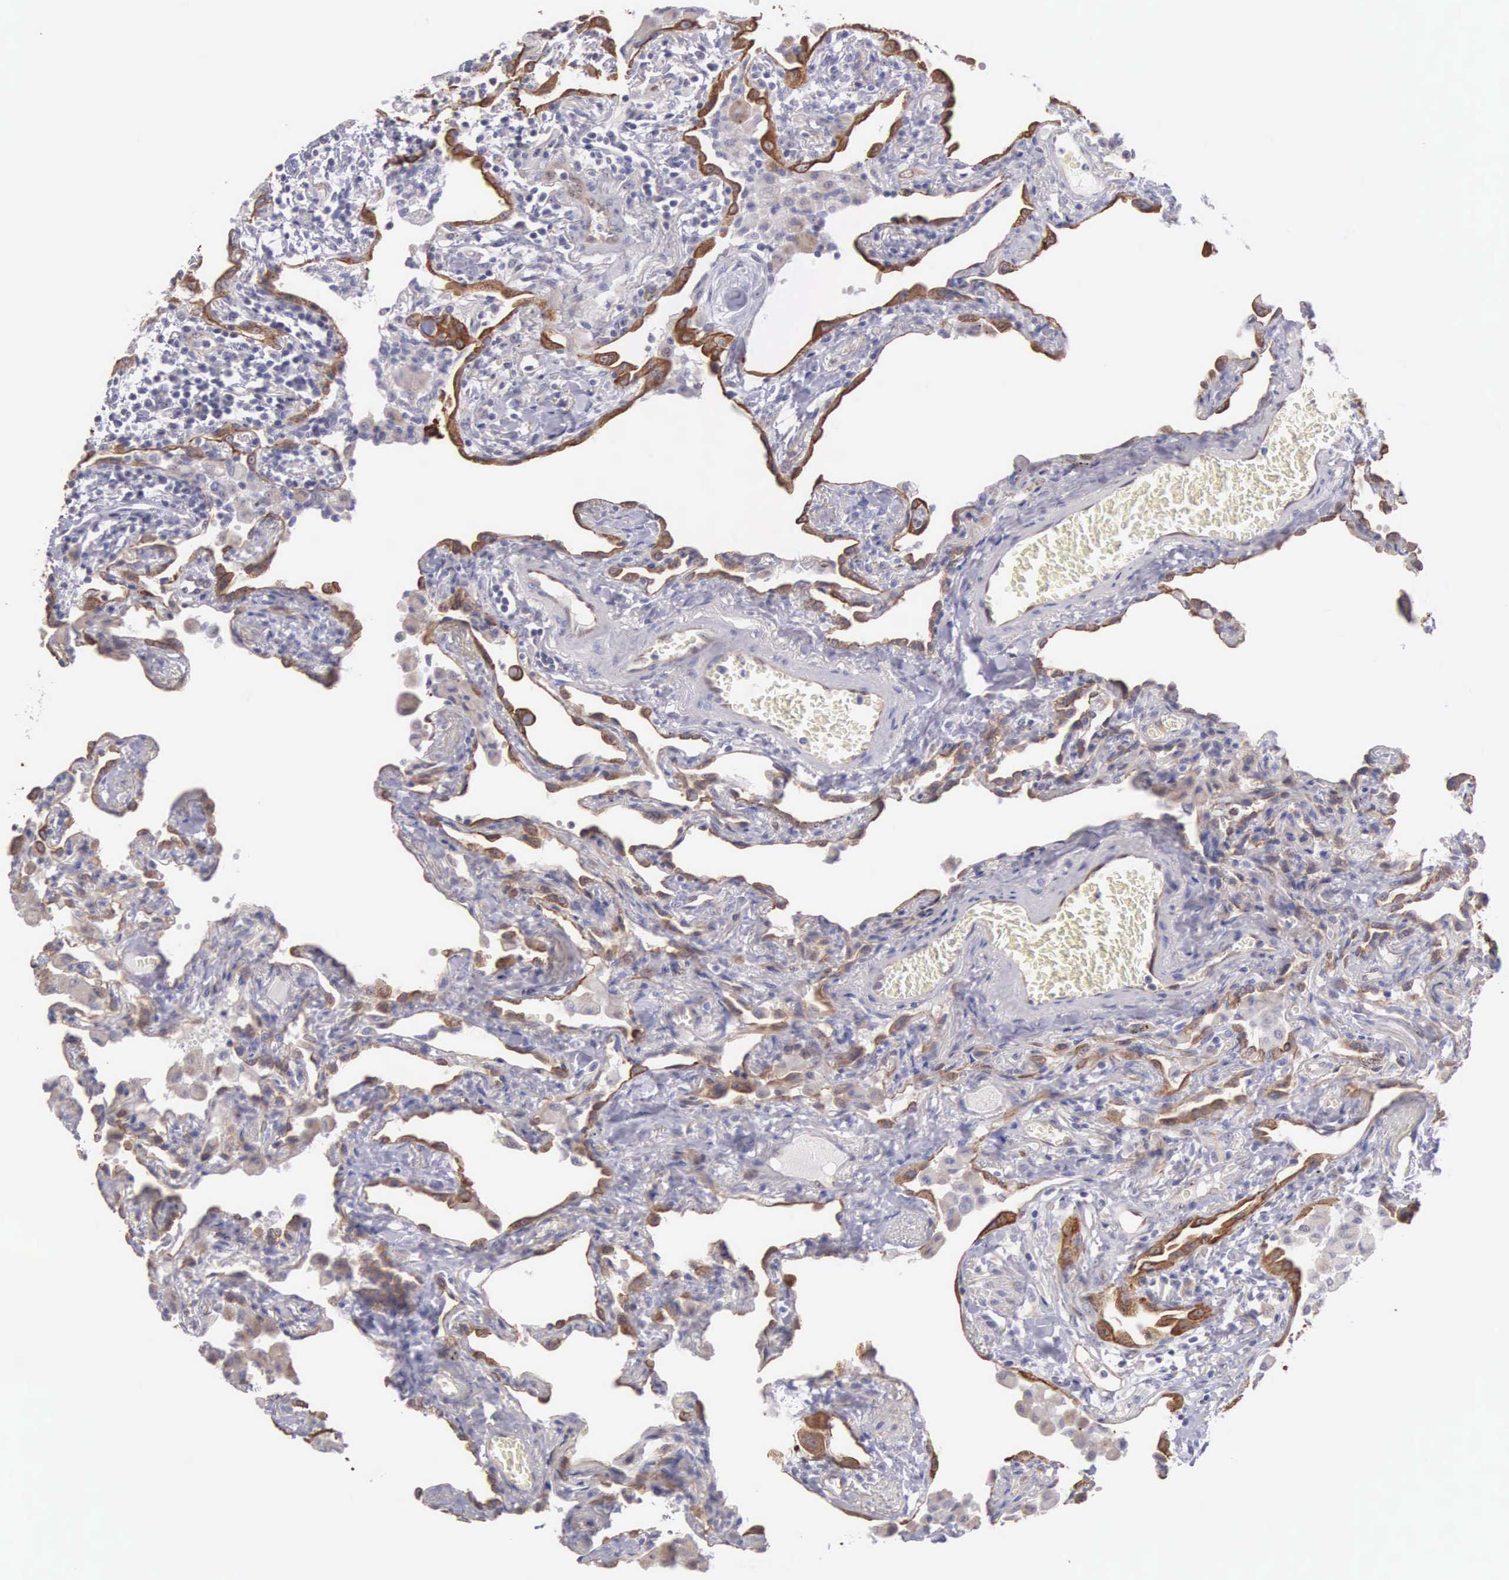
{"staining": {"intensity": "strong", "quantity": ">75%", "location": "cytoplasmic/membranous"}, "tissue": "lung", "cell_type": "Alveolar cells", "image_type": "normal", "snomed": [{"axis": "morphology", "description": "Normal tissue, NOS"}, {"axis": "topography", "description": "Lung"}], "caption": "High-magnification brightfield microscopy of unremarkable lung stained with DAB (3,3'-diaminobenzidine) (brown) and counterstained with hematoxylin (blue). alveolar cells exhibit strong cytoplasmic/membranous positivity is appreciated in about>75% of cells. The staining was performed using DAB, with brown indicating positive protein expression. Nuclei are stained blue with hematoxylin.", "gene": "PIR", "patient": {"sex": "male", "age": 73}}